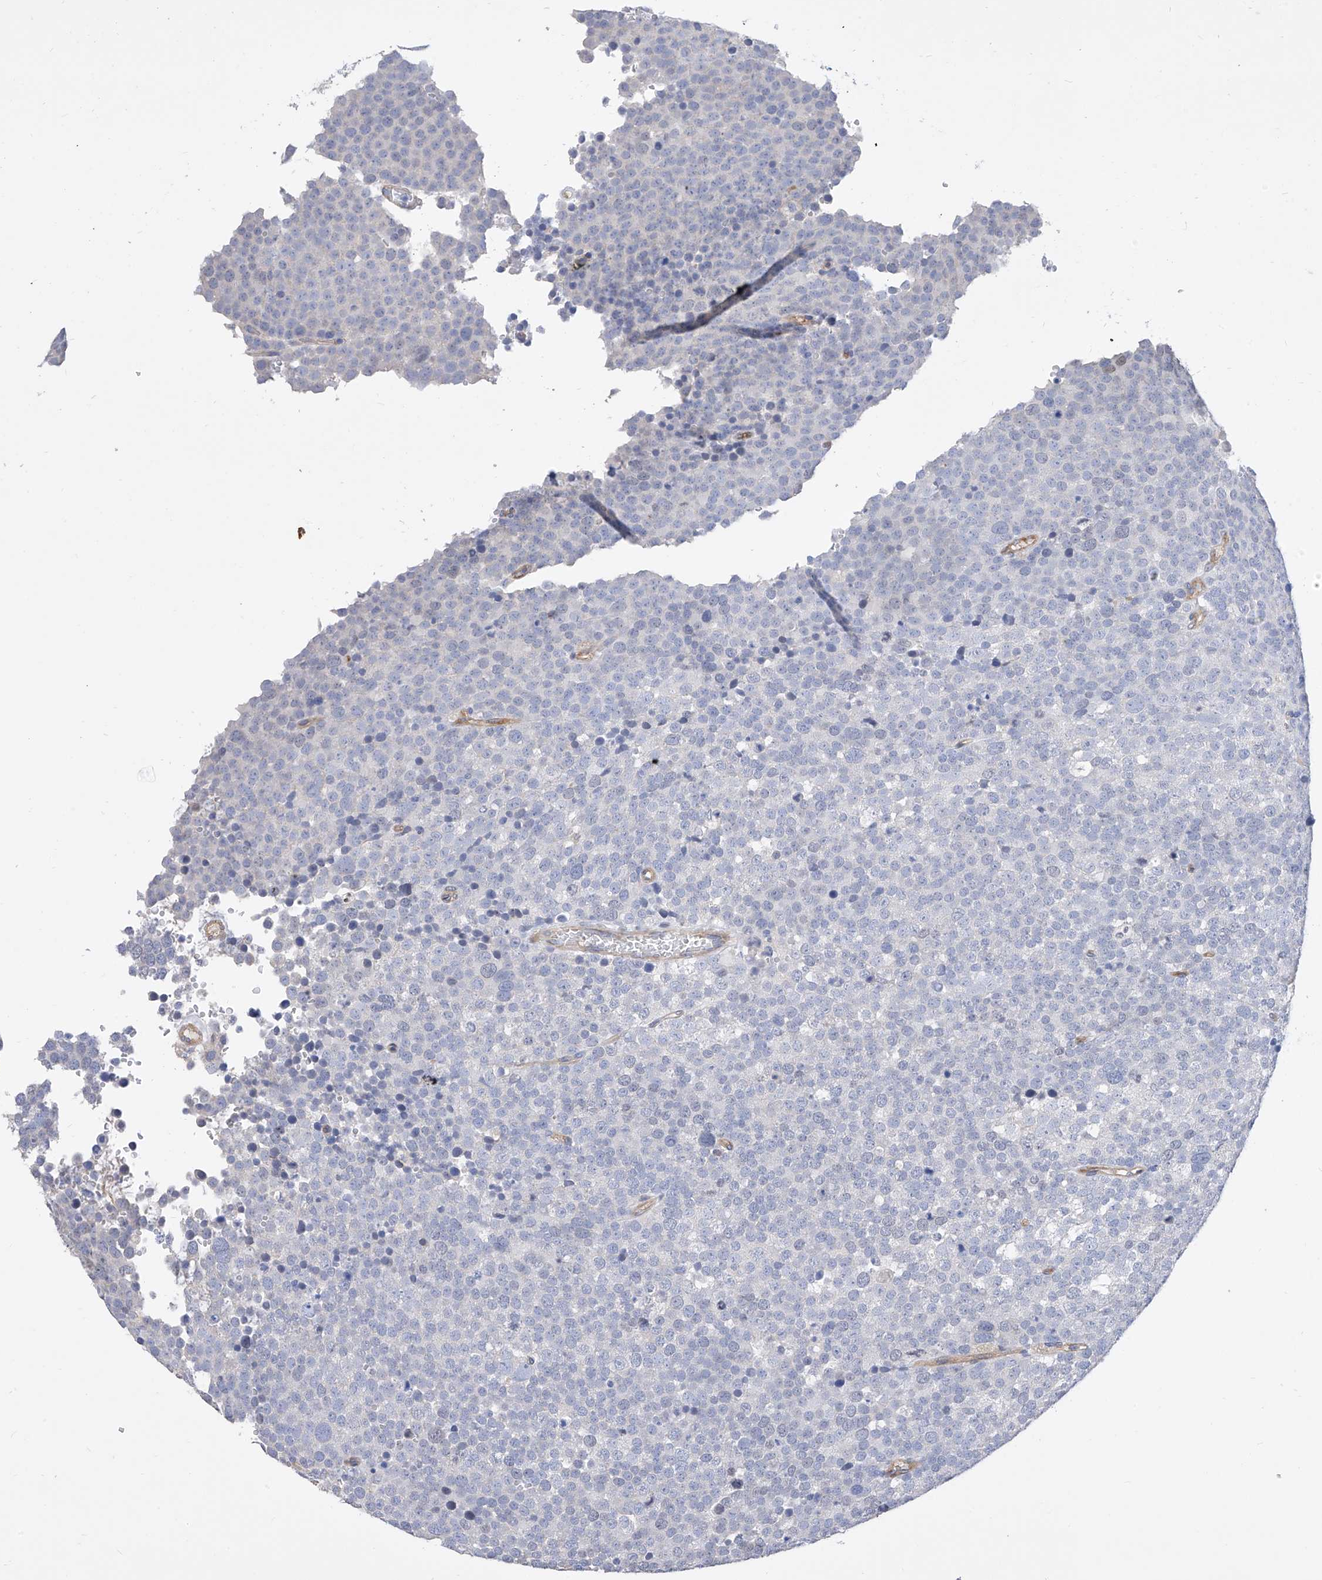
{"staining": {"intensity": "negative", "quantity": "none", "location": "none"}, "tissue": "testis cancer", "cell_type": "Tumor cells", "image_type": "cancer", "snomed": [{"axis": "morphology", "description": "Seminoma, NOS"}, {"axis": "topography", "description": "Testis"}], "caption": "The IHC histopathology image has no significant expression in tumor cells of testis cancer (seminoma) tissue.", "gene": "SCGB2A1", "patient": {"sex": "male", "age": 71}}